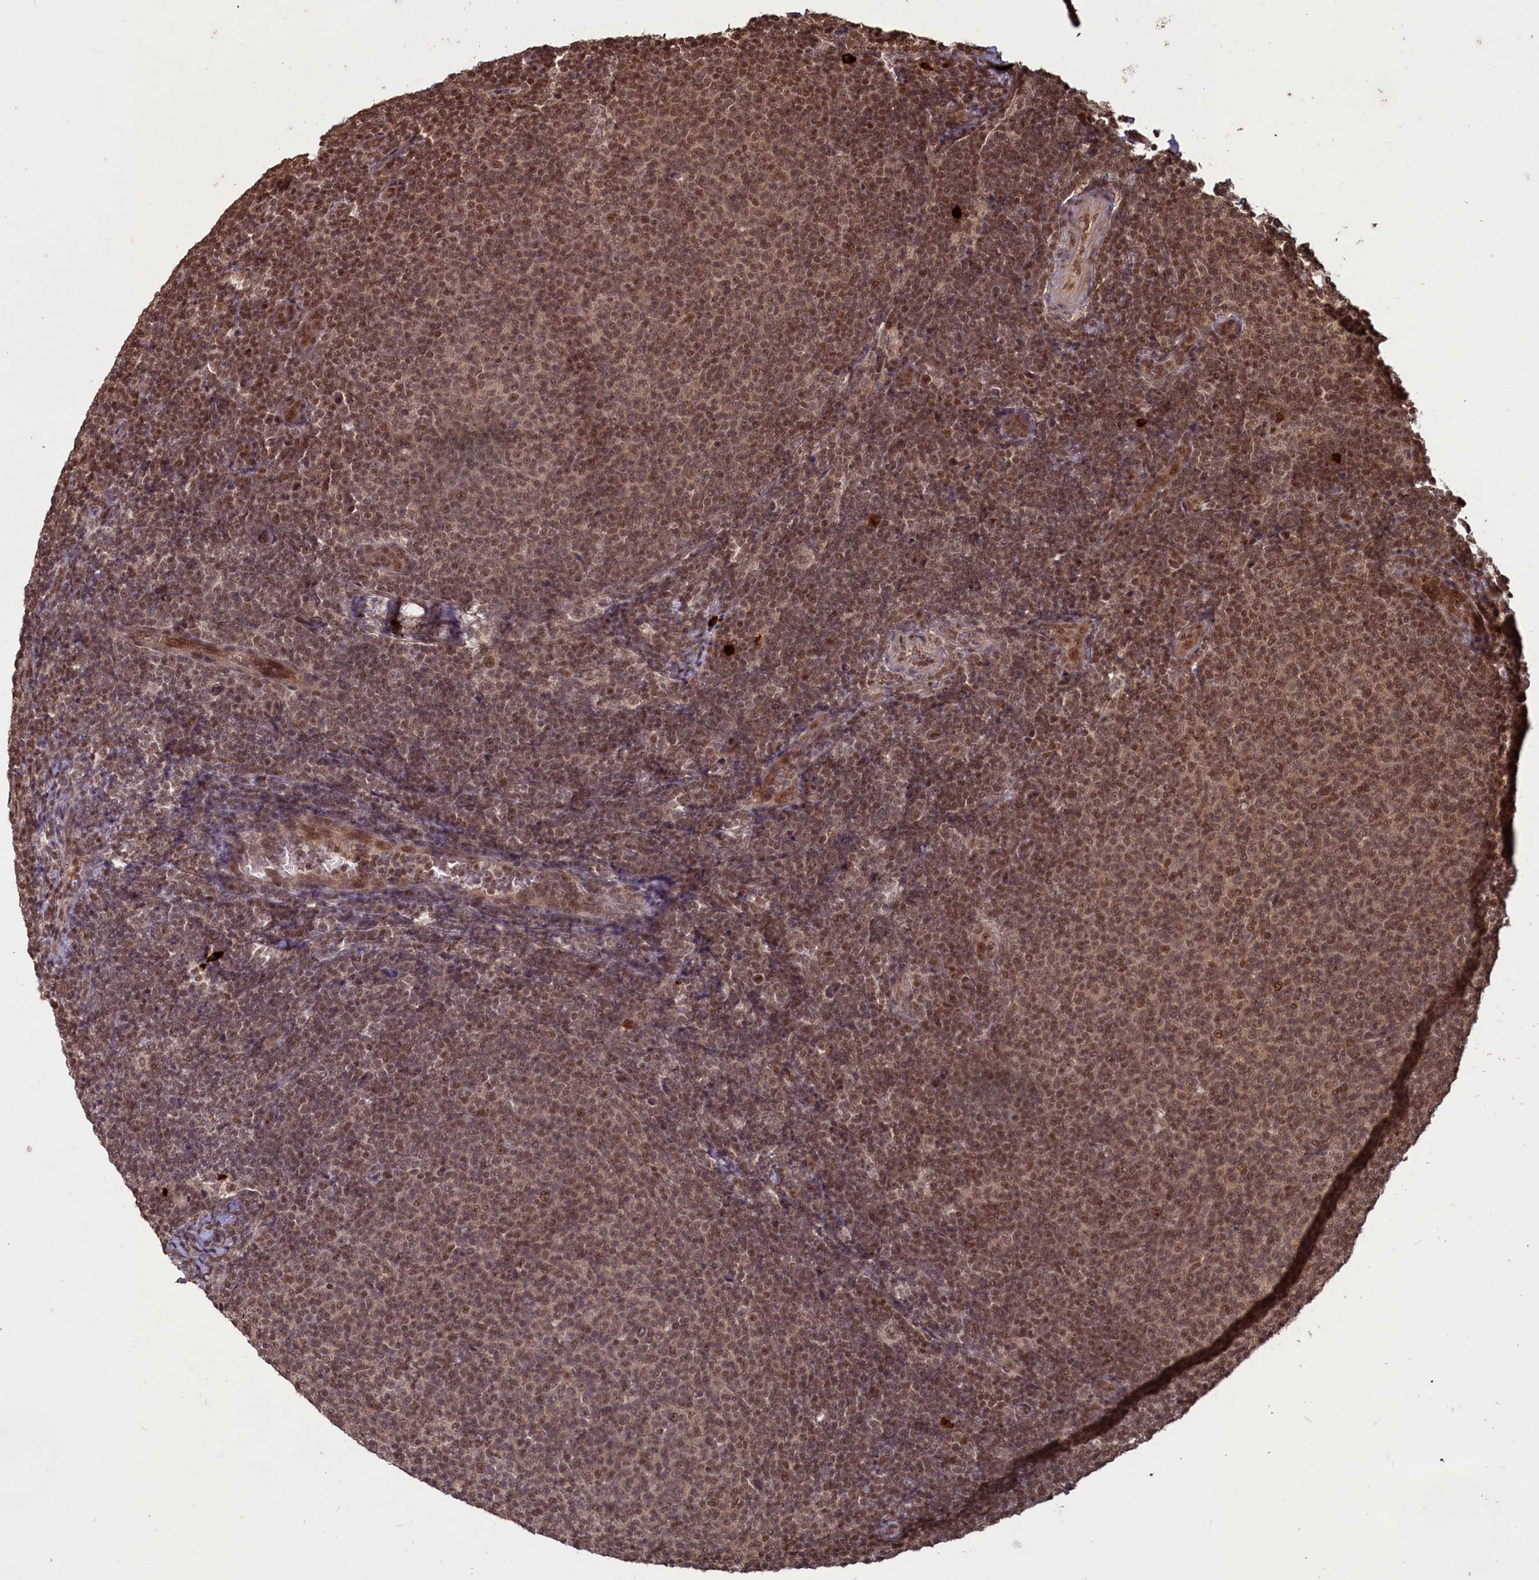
{"staining": {"intensity": "moderate", "quantity": ">75%", "location": "nuclear"}, "tissue": "lymphoma", "cell_type": "Tumor cells", "image_type": "cancer", "snomed": [{"axis": "morphology", "description": "Malignant lymphoma, non-Hodgkin's type, Low grade"}, {"axis": "topography", "description": "Lymph node"}], "caption": "High-magnification brightfield microscopy of lymphoma stained with DAB (brown) and counterstained with hematoxylin (blue). tumor cells exhibit moderate nuclear positivity is appreciated in approximately>75% of cells.", "gene": "NAE1", "patient": {"sex": "male", "age": 66}}